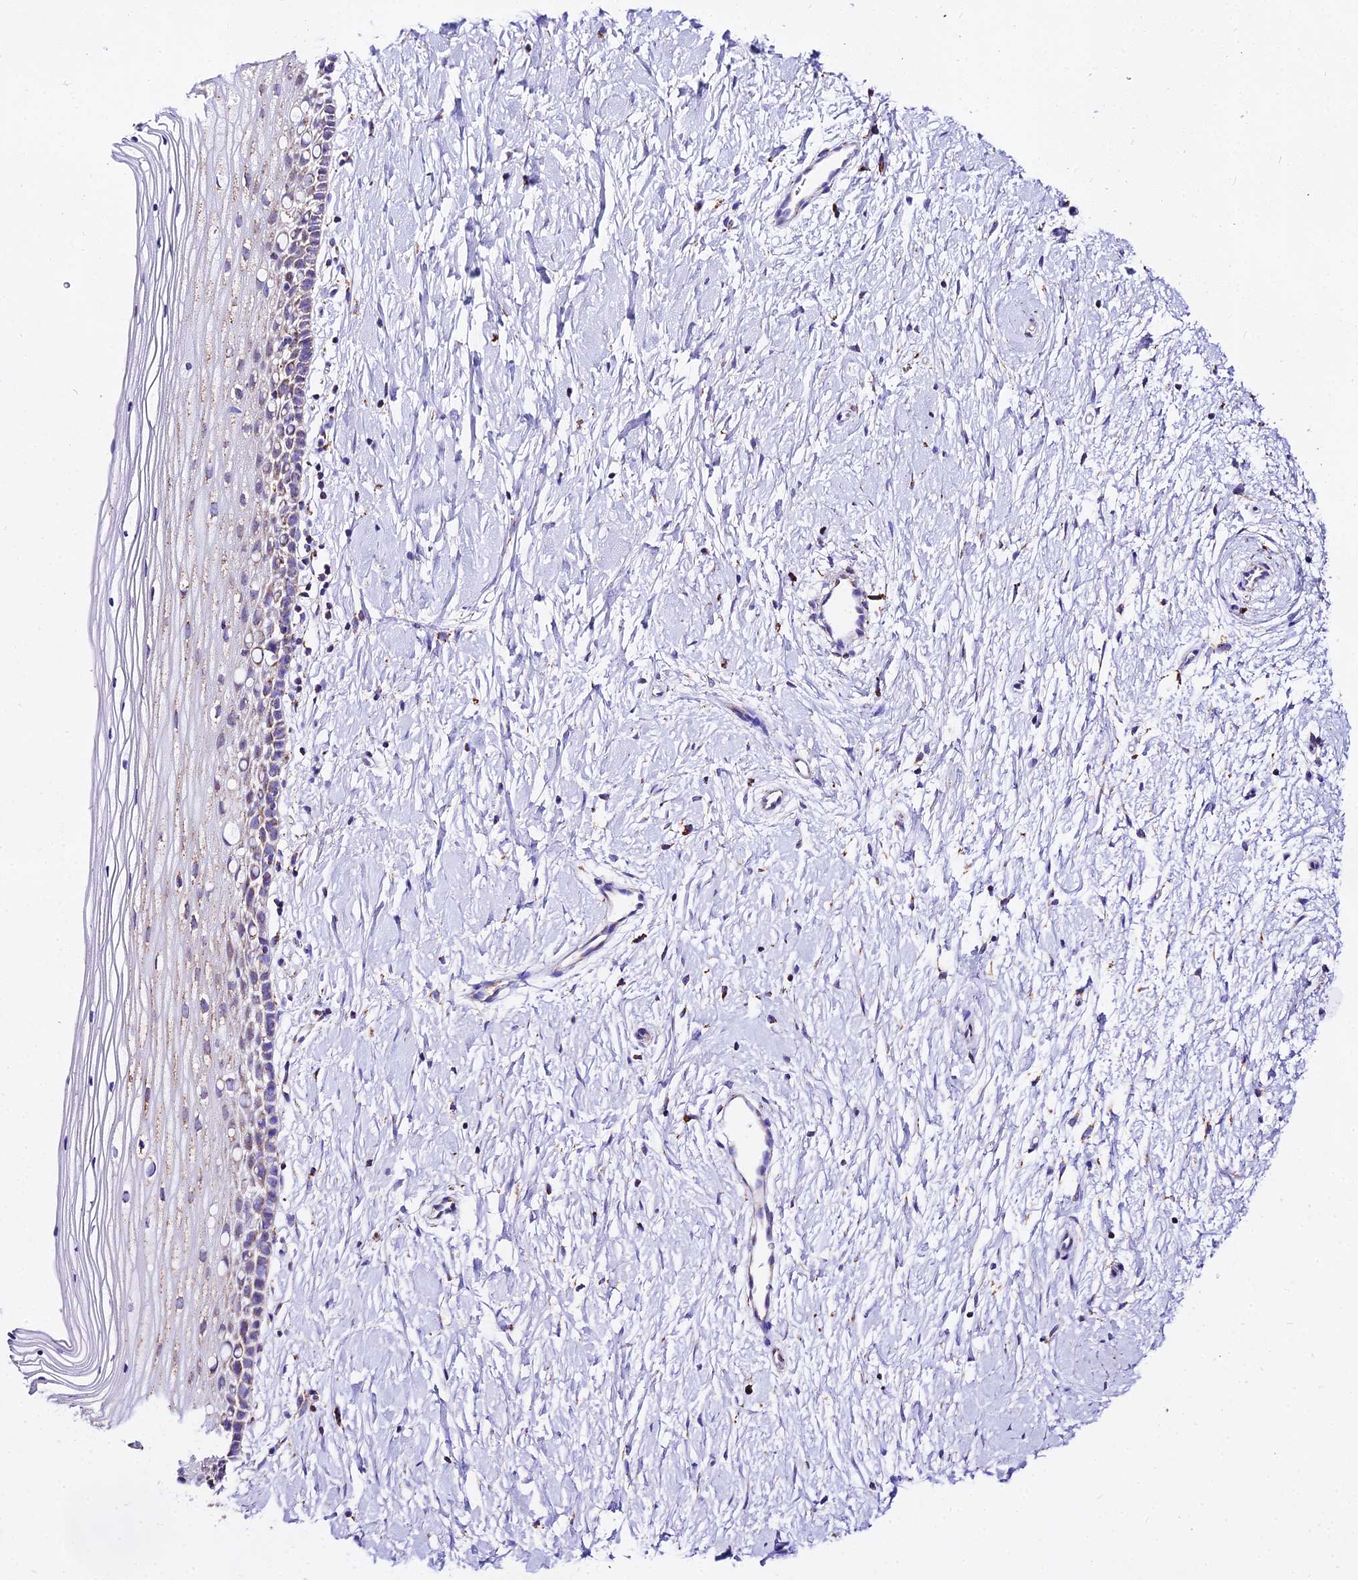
{"staining": {"intensity": "strong", "quantity": "25%-75%", "location": "cytoplasmic/membranous"}, "tissue": "cervix", "cell_type": "Squamous epithelial cells", "image_type": "normal", "snomed": [{"axis": "morphology", "description": "Normal tissue, NOS"}, {"axis": "topography", "description": "Cervix"}], "caption": "Protein expression by IHC displays strong cytoplasmic/membranous positivity in approximately 25%-75% of squamous epithelial cells in normal cervix.", "gene": "ATP5PD", "patient": {"sex": "female", "age": 39}}